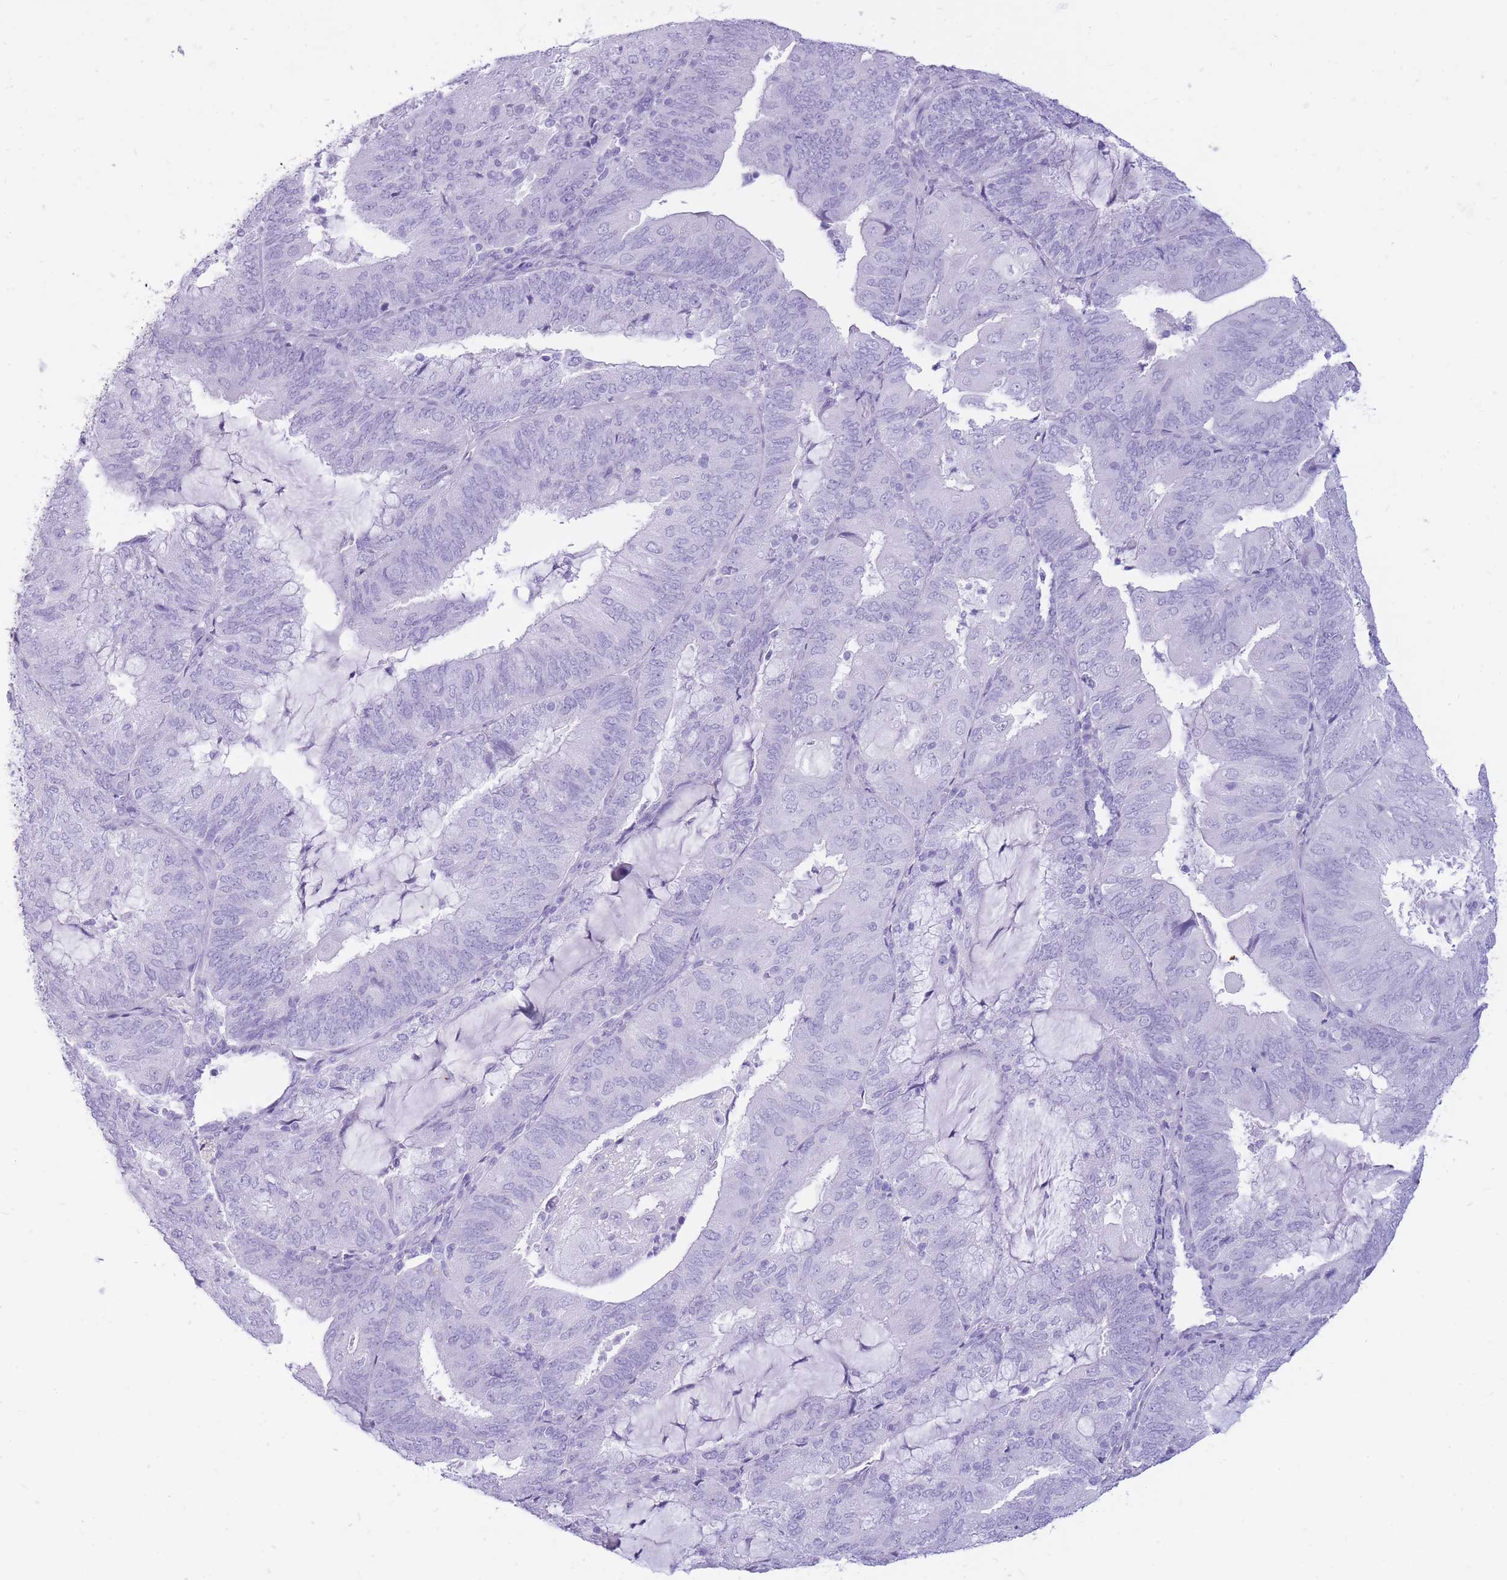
{"staining": {"intensity": "negative", "quantity": "none", "location": "none"}, "tissue": "endometrial cancer", "cell_type": "Tumor cells", "image_type": "cancer", "snomed": [{"axis": "morphology", "description": "Adenocarcinoma, NOS"}, {"axis": "topography", "description": "Endometrium"}], "caption": "DAB immunohistochemical staining of endometrial cancer (adenocarcinoma) exhibits no significant staining in tumor cells.", "gene": "CYP21A2", "patient": {"sex": "female", "age": 81}}